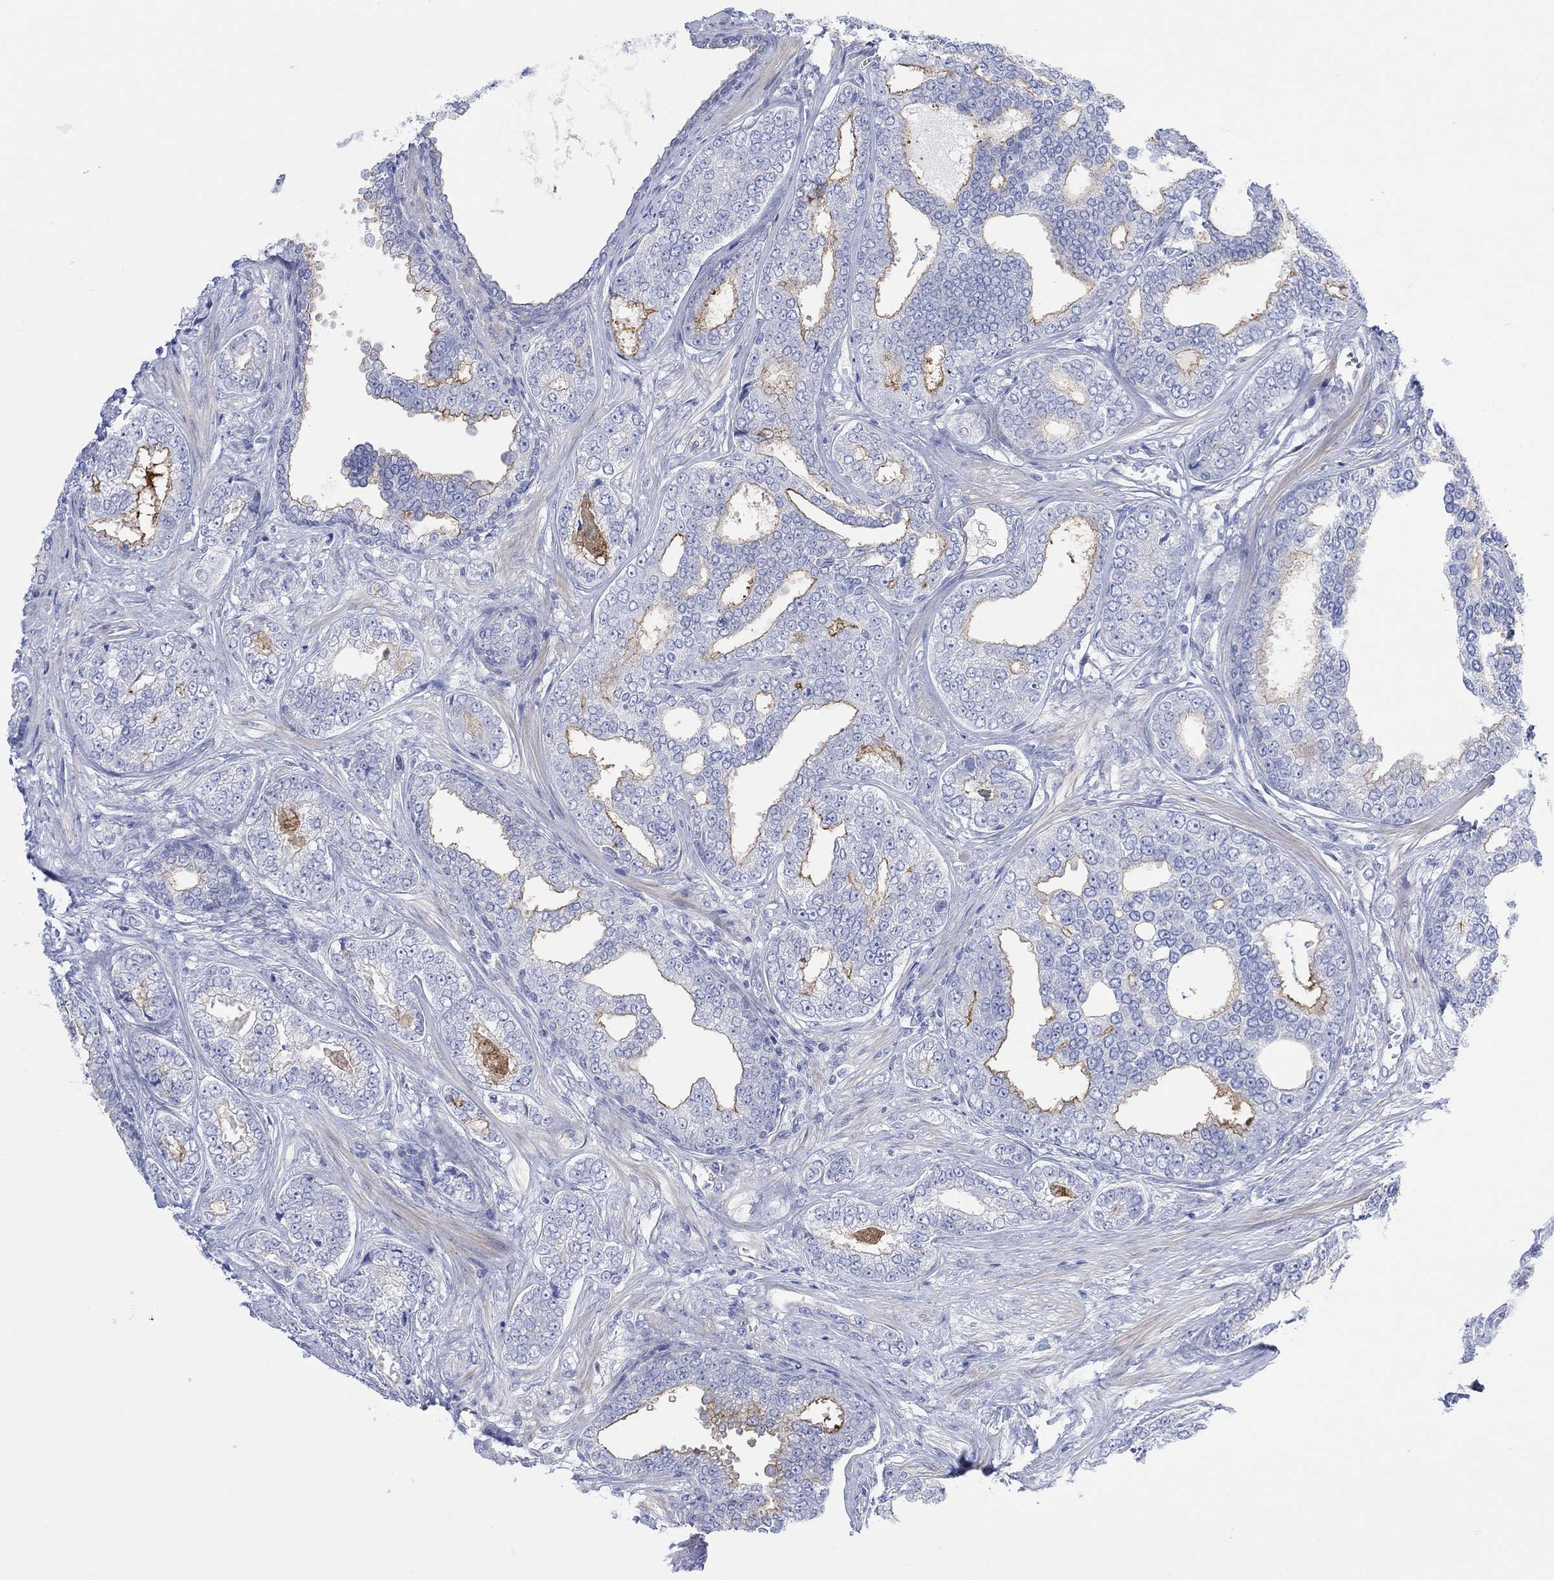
{"staining": {"intensity": "moderate", "quantity": "<25%", "location": "cytoplasmic/membranous"}, "tissue": "prostate cancer", "cell_type": "Tumor cells", "image_type": "cancer", "snomed": [{"axis": "morphology", "description": "Adenocarcinoma, NOS"}, {"axis": "topography", "description": "Prostate"}], "caption": "Immunohistochemistry (IHC) histopathology image of neoplastic tissue: human prostate cancer stained using IHC displays low levels of moderate protein expression localized specifically in the cytoplasmic/membranous of tumor cells, appearing as a cytoplasmic/membranous brown color.", "gene": "TLDC2", "patient": {"sex": "male", "age": 67}}